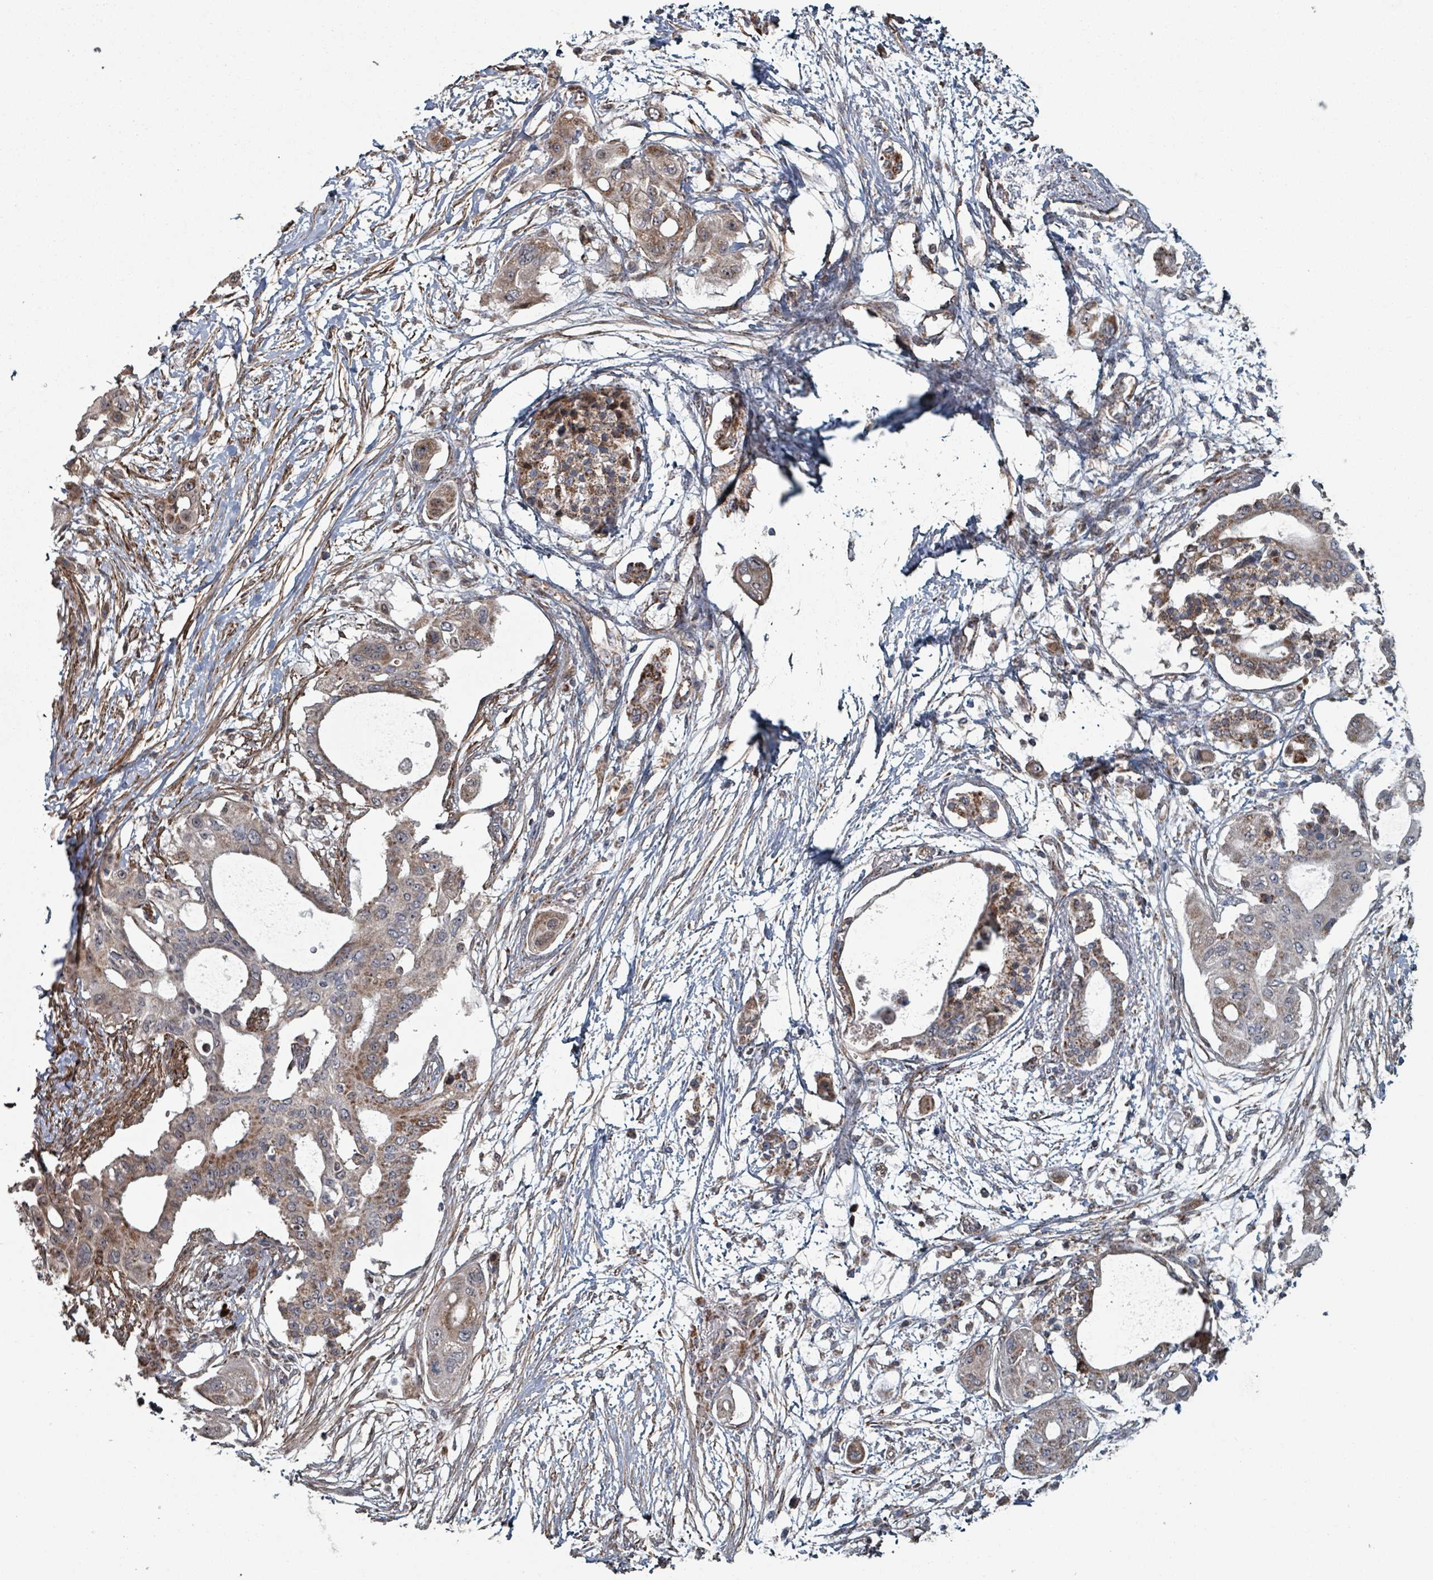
{"staining": {"intensity": "strong", "quantity": "25%-75%", "location": "cytoplasmic/membranous"}, "tissue": "pancreatic cancer", "cell_type": "Tumor cells", "image_type": "cancer", "snomed": [{"axis": "morphology", "description": "Adenocarcinoma, NOS"}, {"axis": "topography", "description": "Pancreas"}], "caption": "This micrograph demonstrates IHC staining of adenocarcinoma (pancreatic), with high strong cytoplasmic/membranous staining in approximately 25%-75% of tumor cells.", "gene": "MRPL4", "patient": {"sex": "male", "age": 68}}